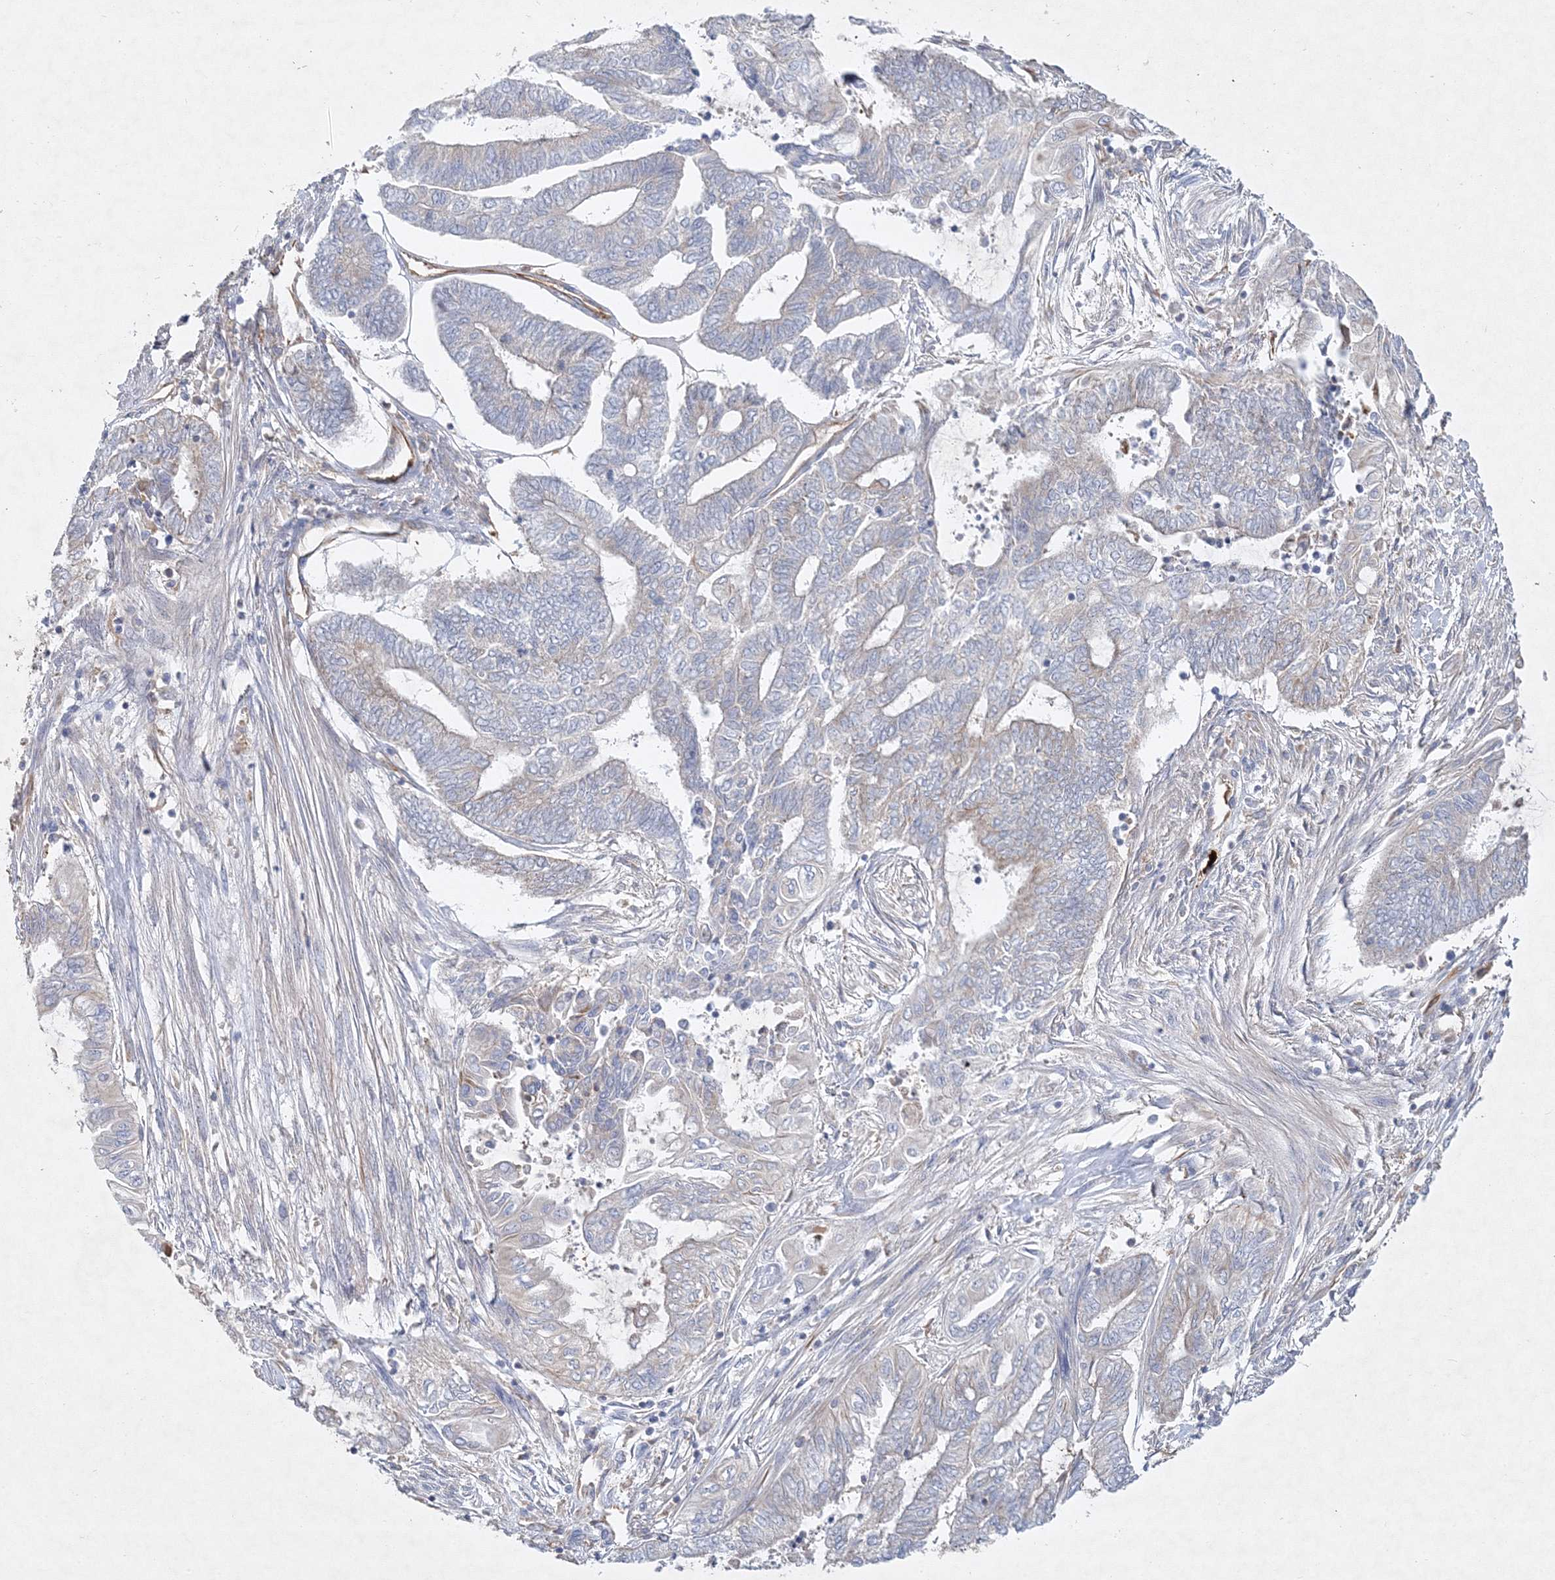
{"staining": {"intensity": "weak", "quantity": "<25%", "location": "cytoplasmic/membranous"}, "tissue": "endometrial cancer", "cell_type": "Tumor cells", "image_type": "cancer", "snomed": [{"axis": "morphology", "description": "Adenocarcinoma, NOS"}, {"axis": "topography", "description": "Uterus"}, {"axis": "topography", "description": "Endometrium"}], "caption": "Immunohistochemical staining of adenocarcinoma (endometrial) displays no significant expression in tumor cells. Nuclei are stained in blue.", "gene": "WDR37", "patient": {"sex": "female", "age": 70}}